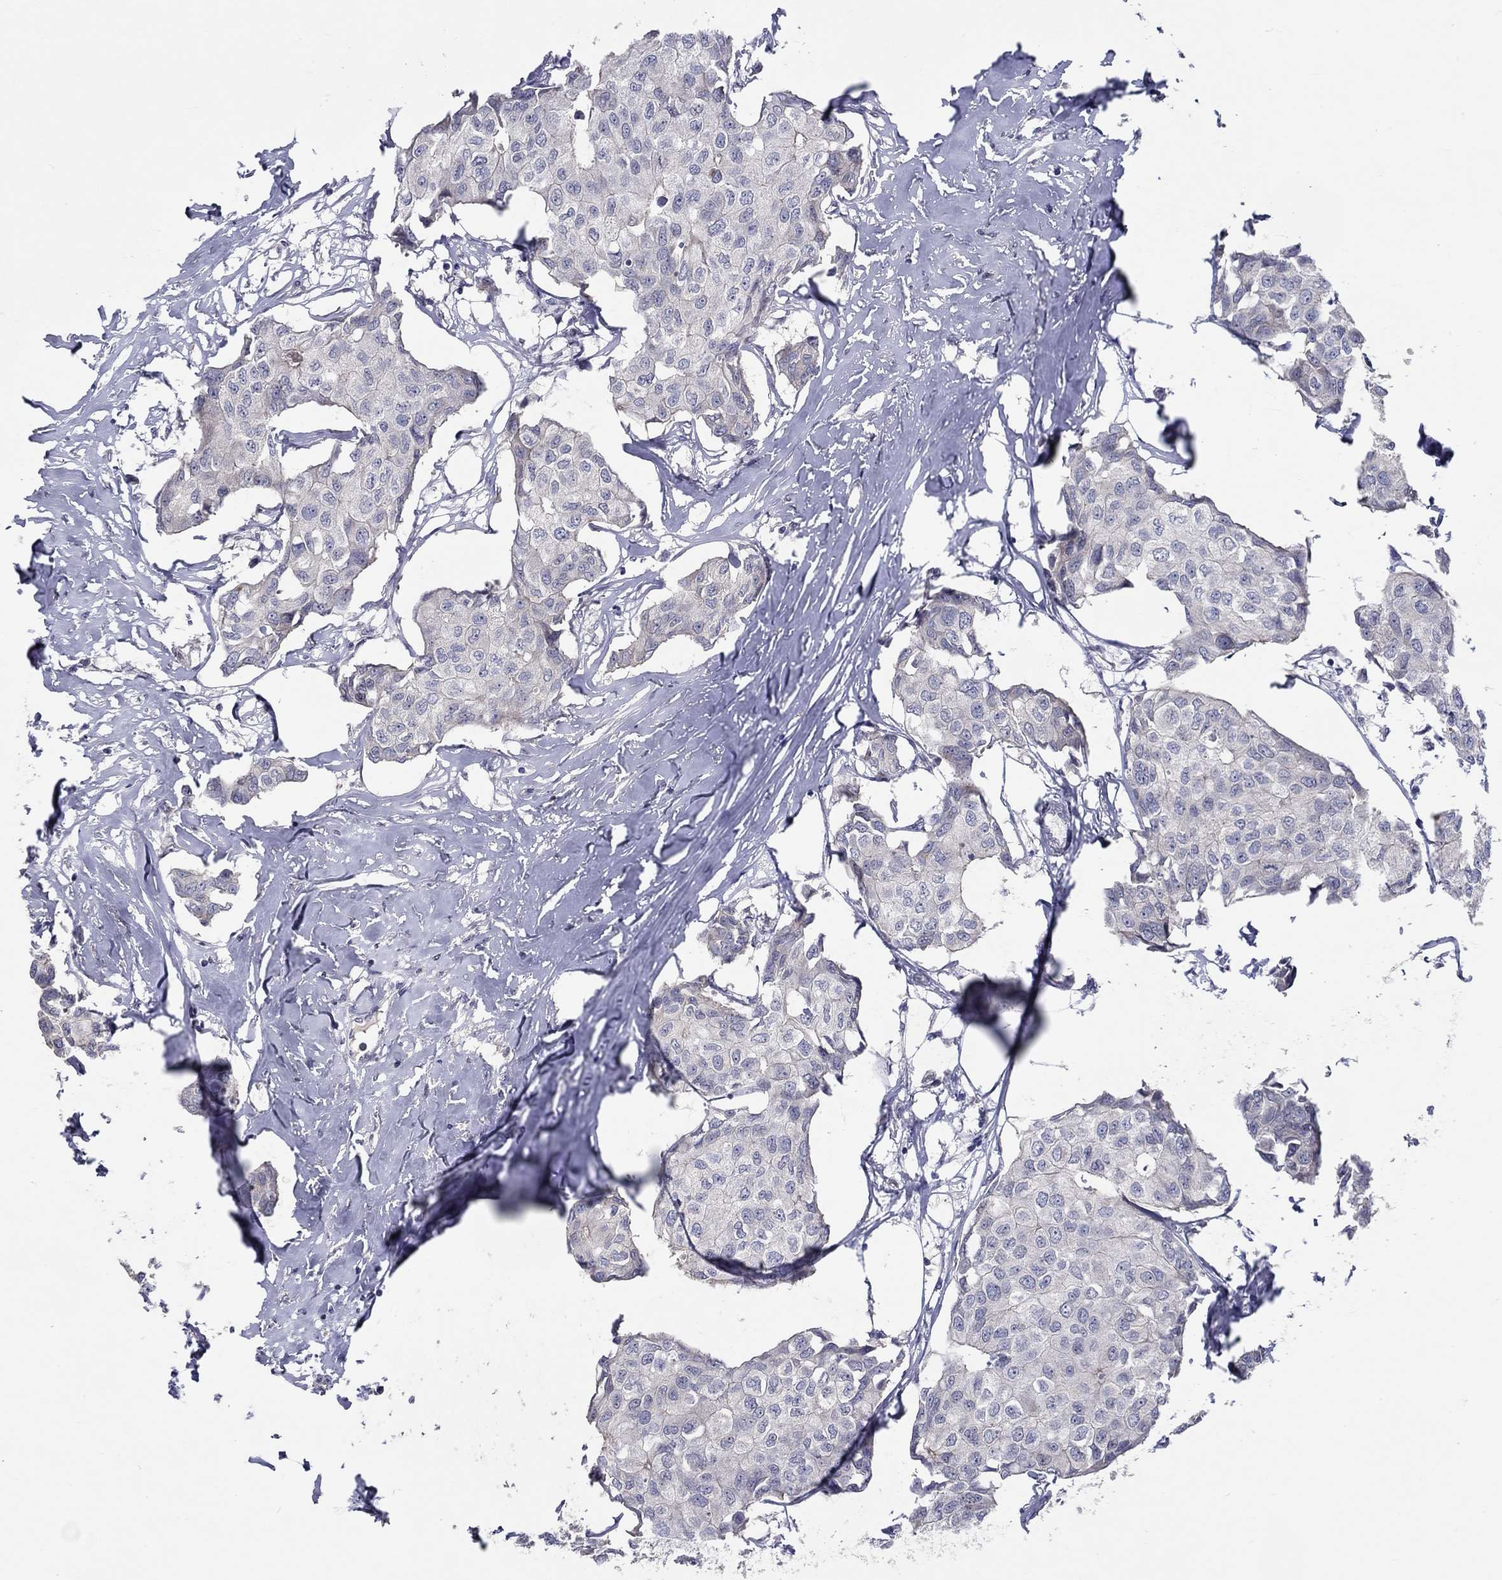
{"staining": {"intensity": "negative", "quantity": "none", "location": "none"}, "tissue": "breast cancer", "cell_type": "Tumor cells", "image_type": "cancer", "snomed": [{"axis": "morphology", "description": "Duct carcinoma"}, {"axis": "topography", "description": "Breast"}], "caption": "An immunohistochemistry histopathology image of breast cancer (invasive ductal carcinoma) is shown. There is no staining in tumor cells of breast cancer (invasive ductal carcinoma).", "gene": "CETN3", "patient": {"sex": "female", "age": 80}}